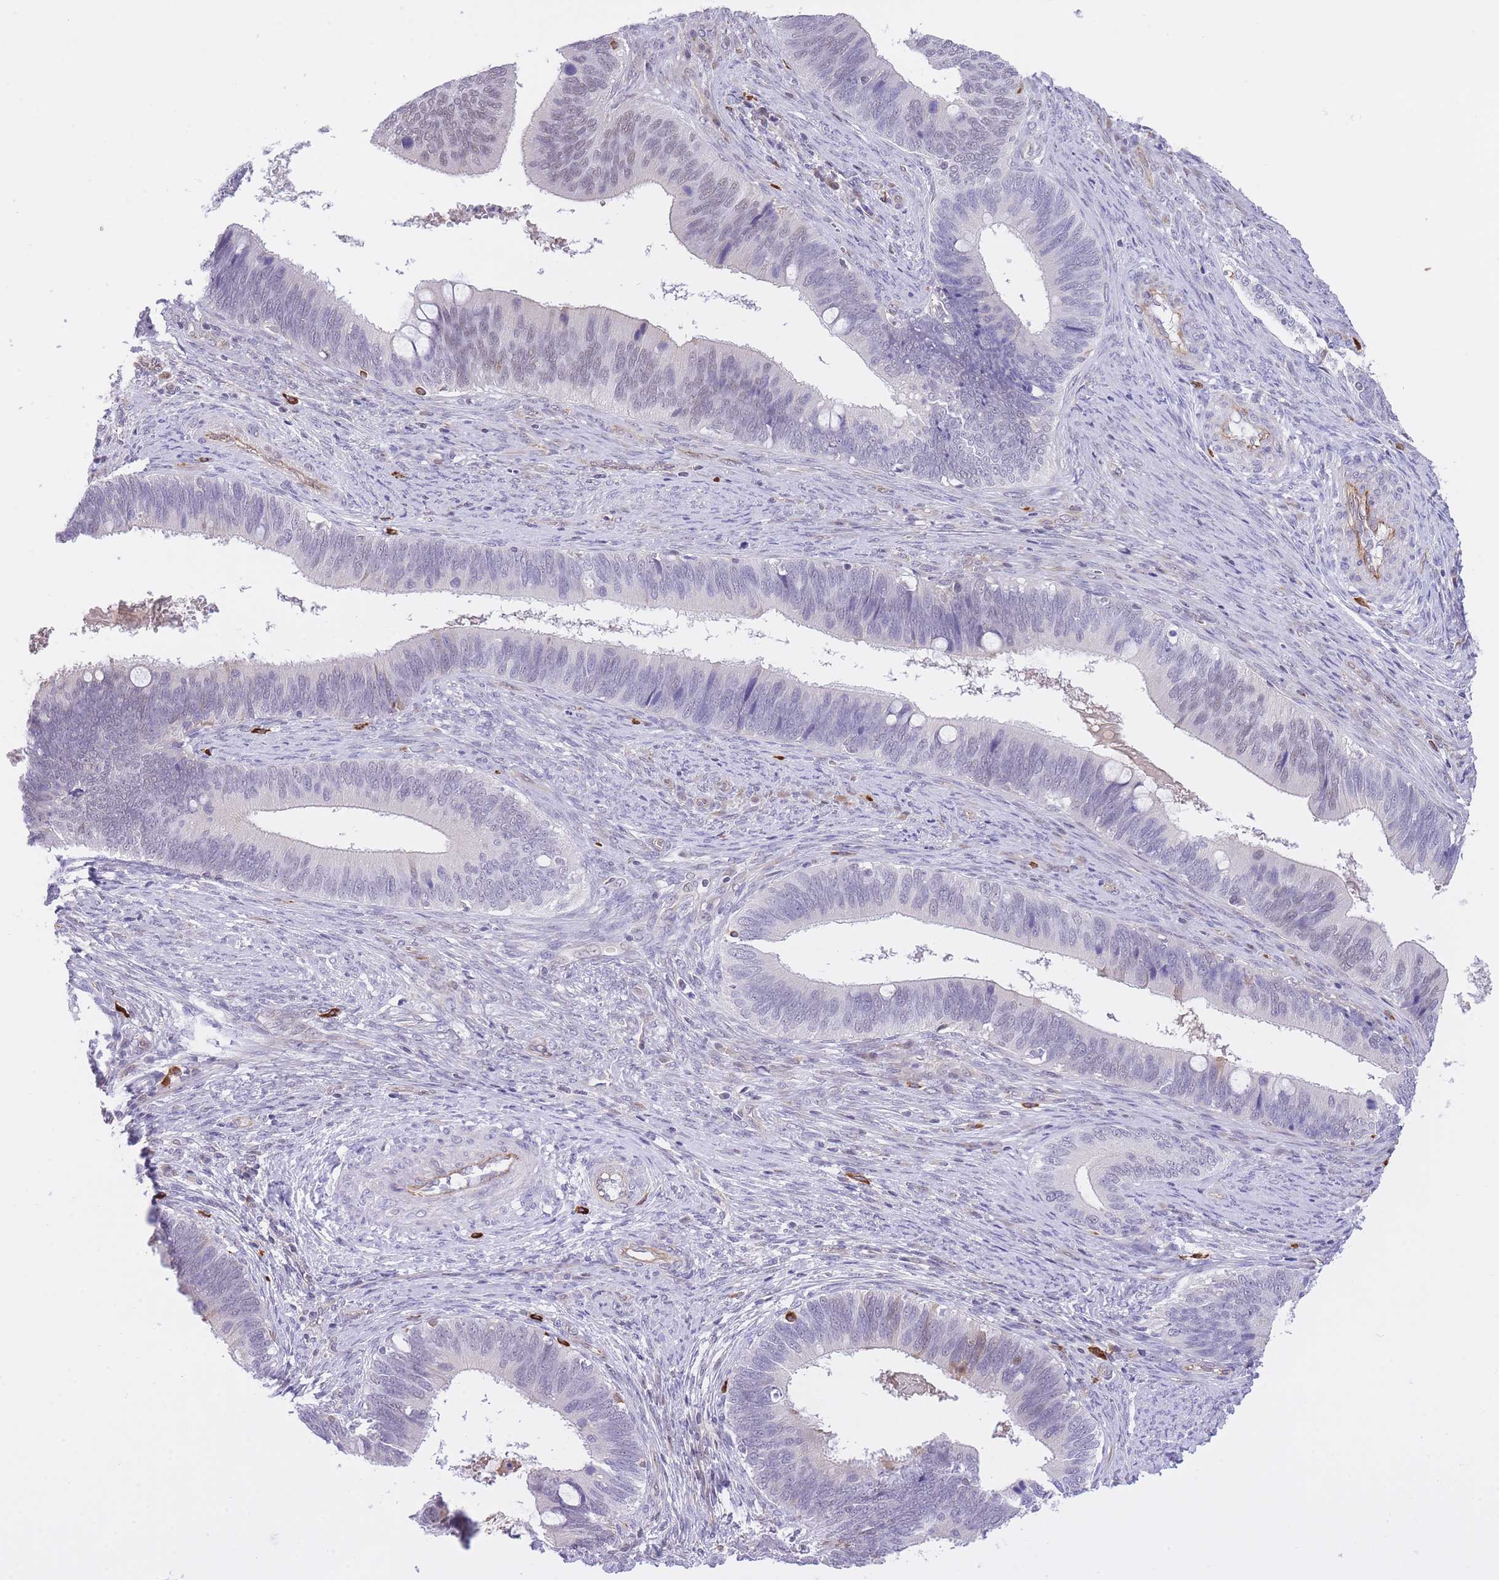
{"staining": {"intensity": "weak", "quantity": "<25%", "location": "nuclear"}, "tissue": "cervical cancer", "cell_type": "Tumor cells", "image_type": "cancer", "snomed": [{"axis": "morphology", "description": "Adenocarcinoma, NOS"}, {"axis": "topography", "description": "Cervix"}], "caption": "Immunohistochemistry (IHC) image of neoplastic tissue: cervical cancer (adenocarcinoma) stained with DAB (3,3'-diaminobenzidine) reveals no significant protein positivity in tumor cells. The staining was performed using DAB to visualize the protein expression in brown, while the nuclei were stained in blue with hematoxylin (Magnification: 20x).", "gene": "MEIOSIN", "patient": {"sex": "female", "age": 42}}